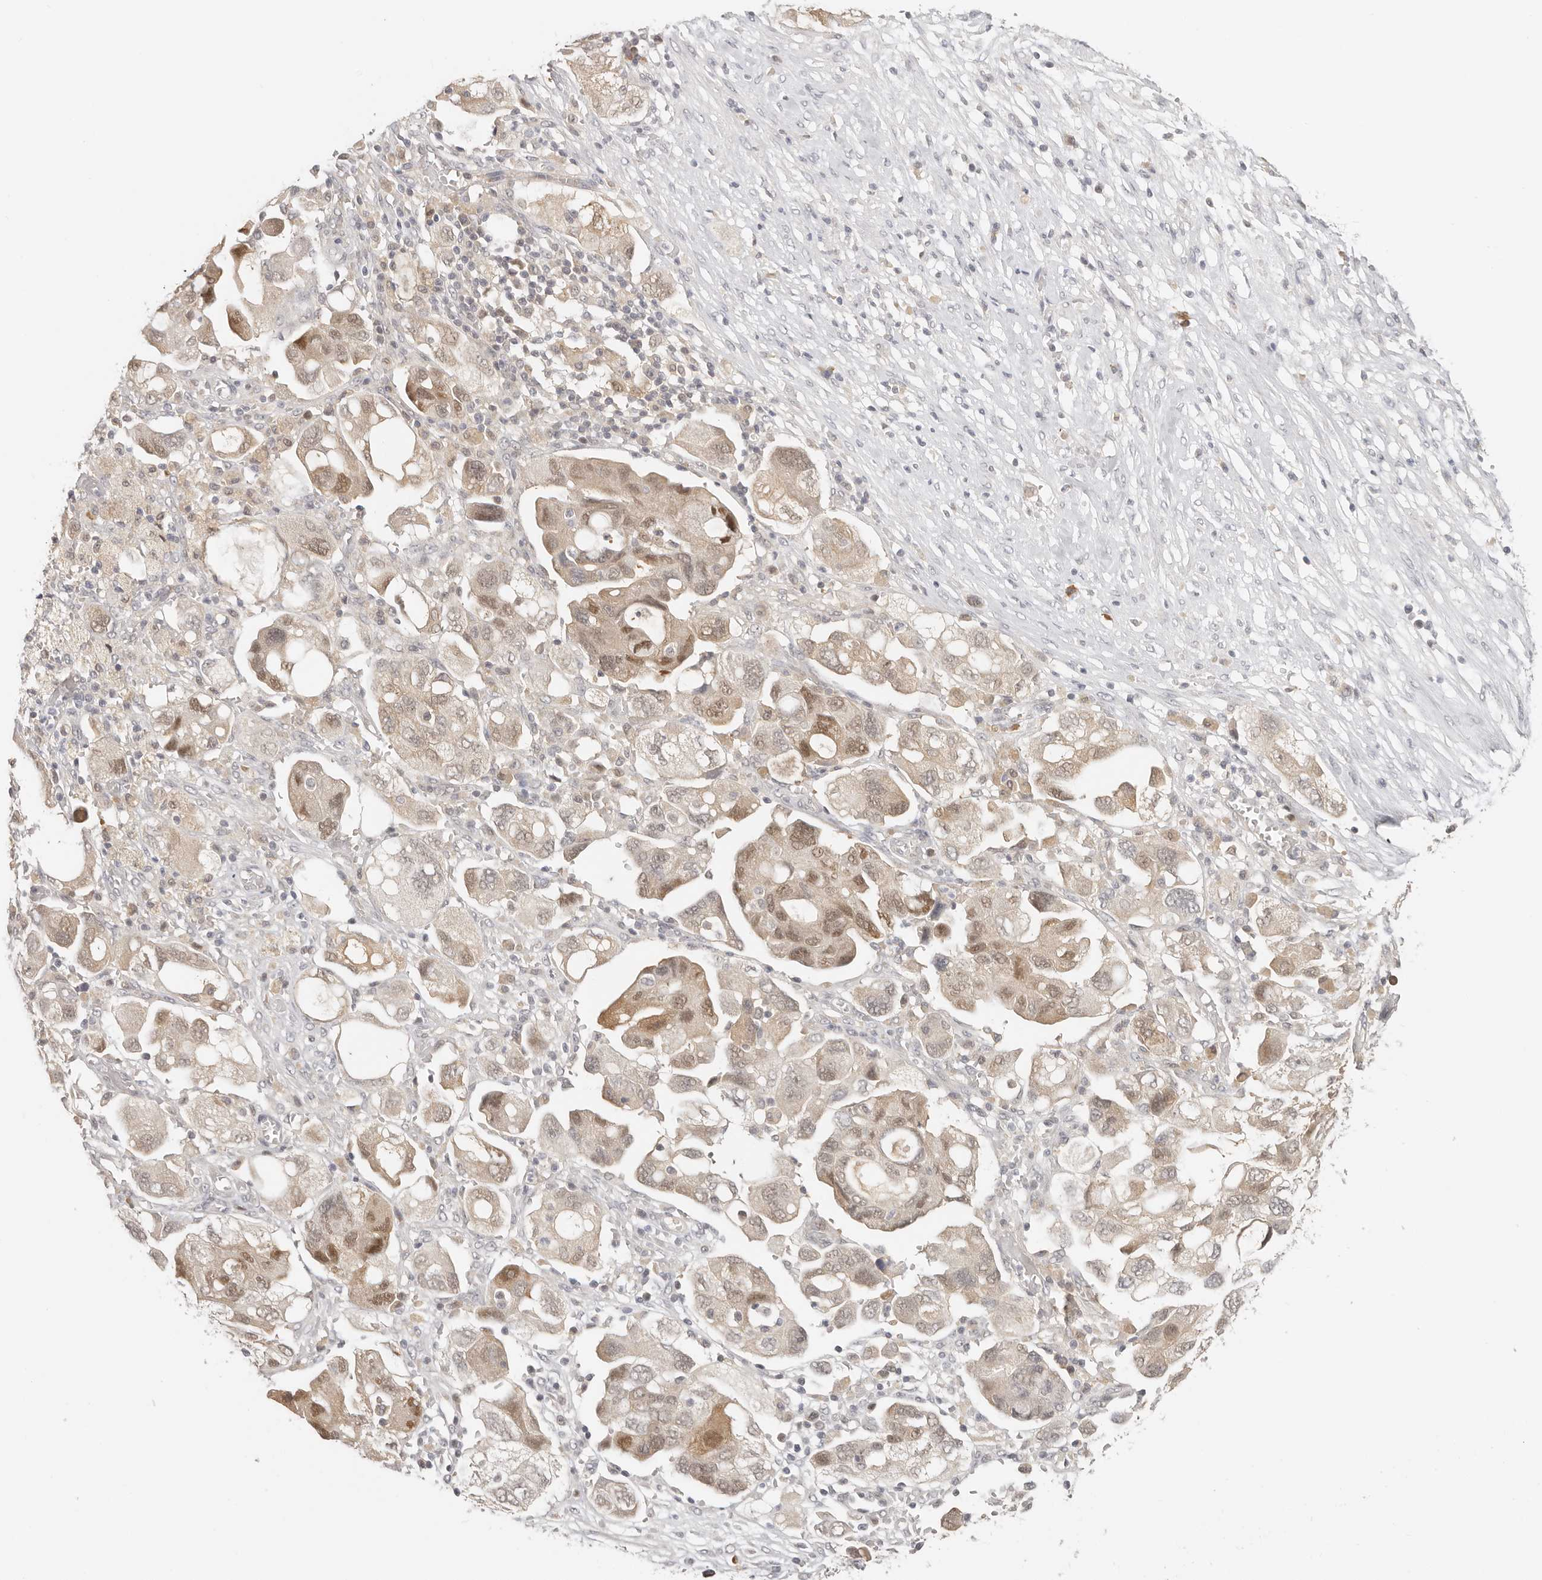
{"staining": {"intensity": "moderate", "quantity": ">75%", "location": "nuclear"}, "tissue": "ovarian cancer", "cell_type": "Tumor cells", "image_type": "cancer", "snomed": [{"axis": "morphology", "description": "Carcinoma, NOS"}, {"axis": "morphology", "description": "Cystadenocarcinoma, serous, NOS"}, {"axis": "topography", "description": "Ovary"}], "caption": "Ovarian cancer tissue shows moderate nuclear positivity in approximately >75% of tumor cells, visualized by immunohistochemistry.", "gene": "LARP7", "patient": {"sex": "female", "age": 69}}